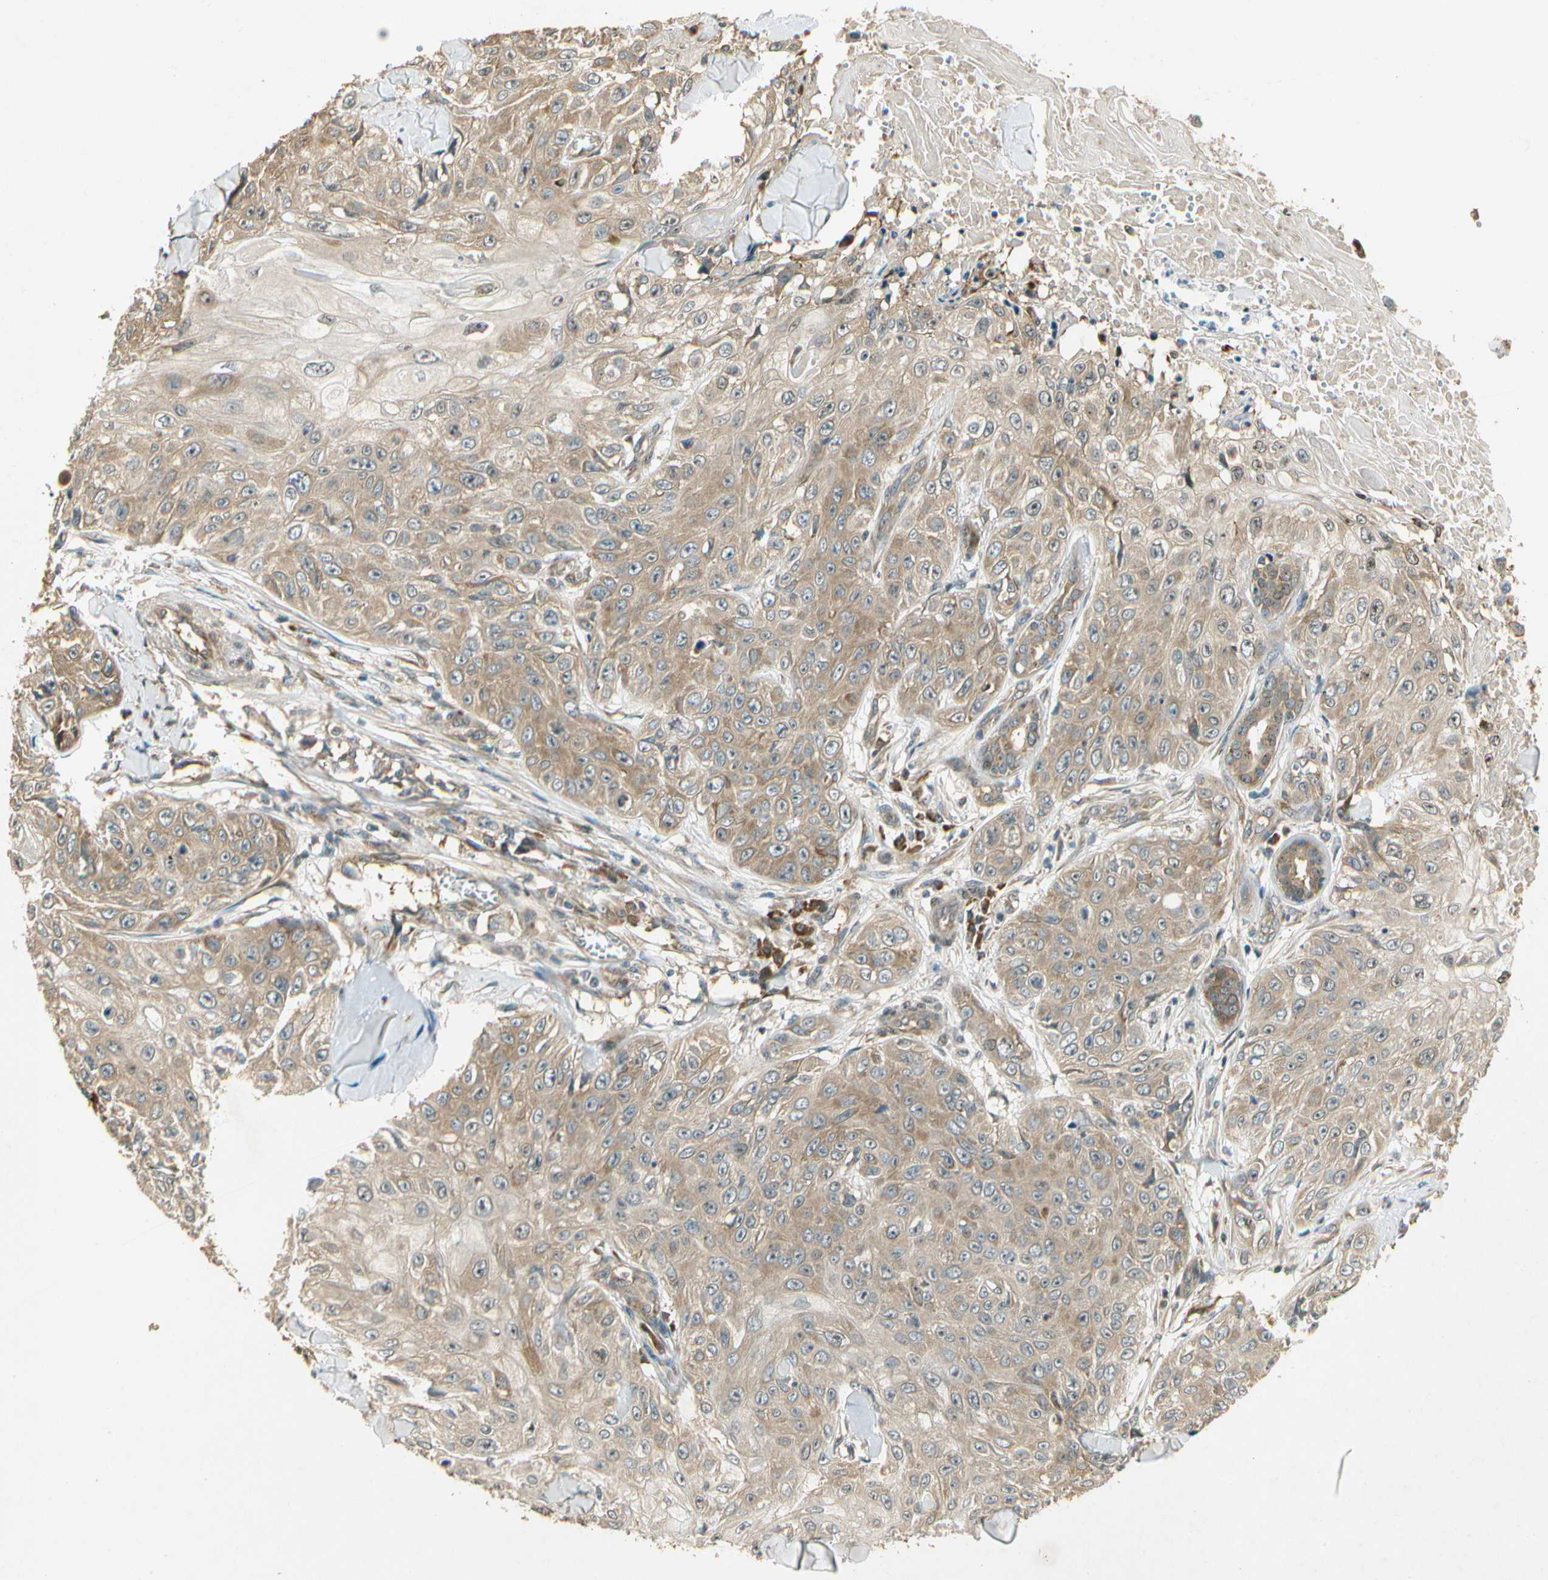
{"staining": {"intensity": "moderate", "quantity": ">75%", "location": "cytoplasmic/membranous"}, "tissue": "skin cancer", "cell_type": "Tumor cells", "image_type": "cancer", "snomed": [{"axis": "morphology", "description": "Squamous cell carcinoma, NOS"}, {"axis": "topography", "description": "Skin"}], "caption": "There is medium levels of moderate cytoplasmic/membranous expression in tumor cells of squamous cell carcinoma (skin), as demonstrated by immunohistochemical staining (brown color).", "gene": "EIF1AX", "patient": {"sex": "male", "age": 86}}